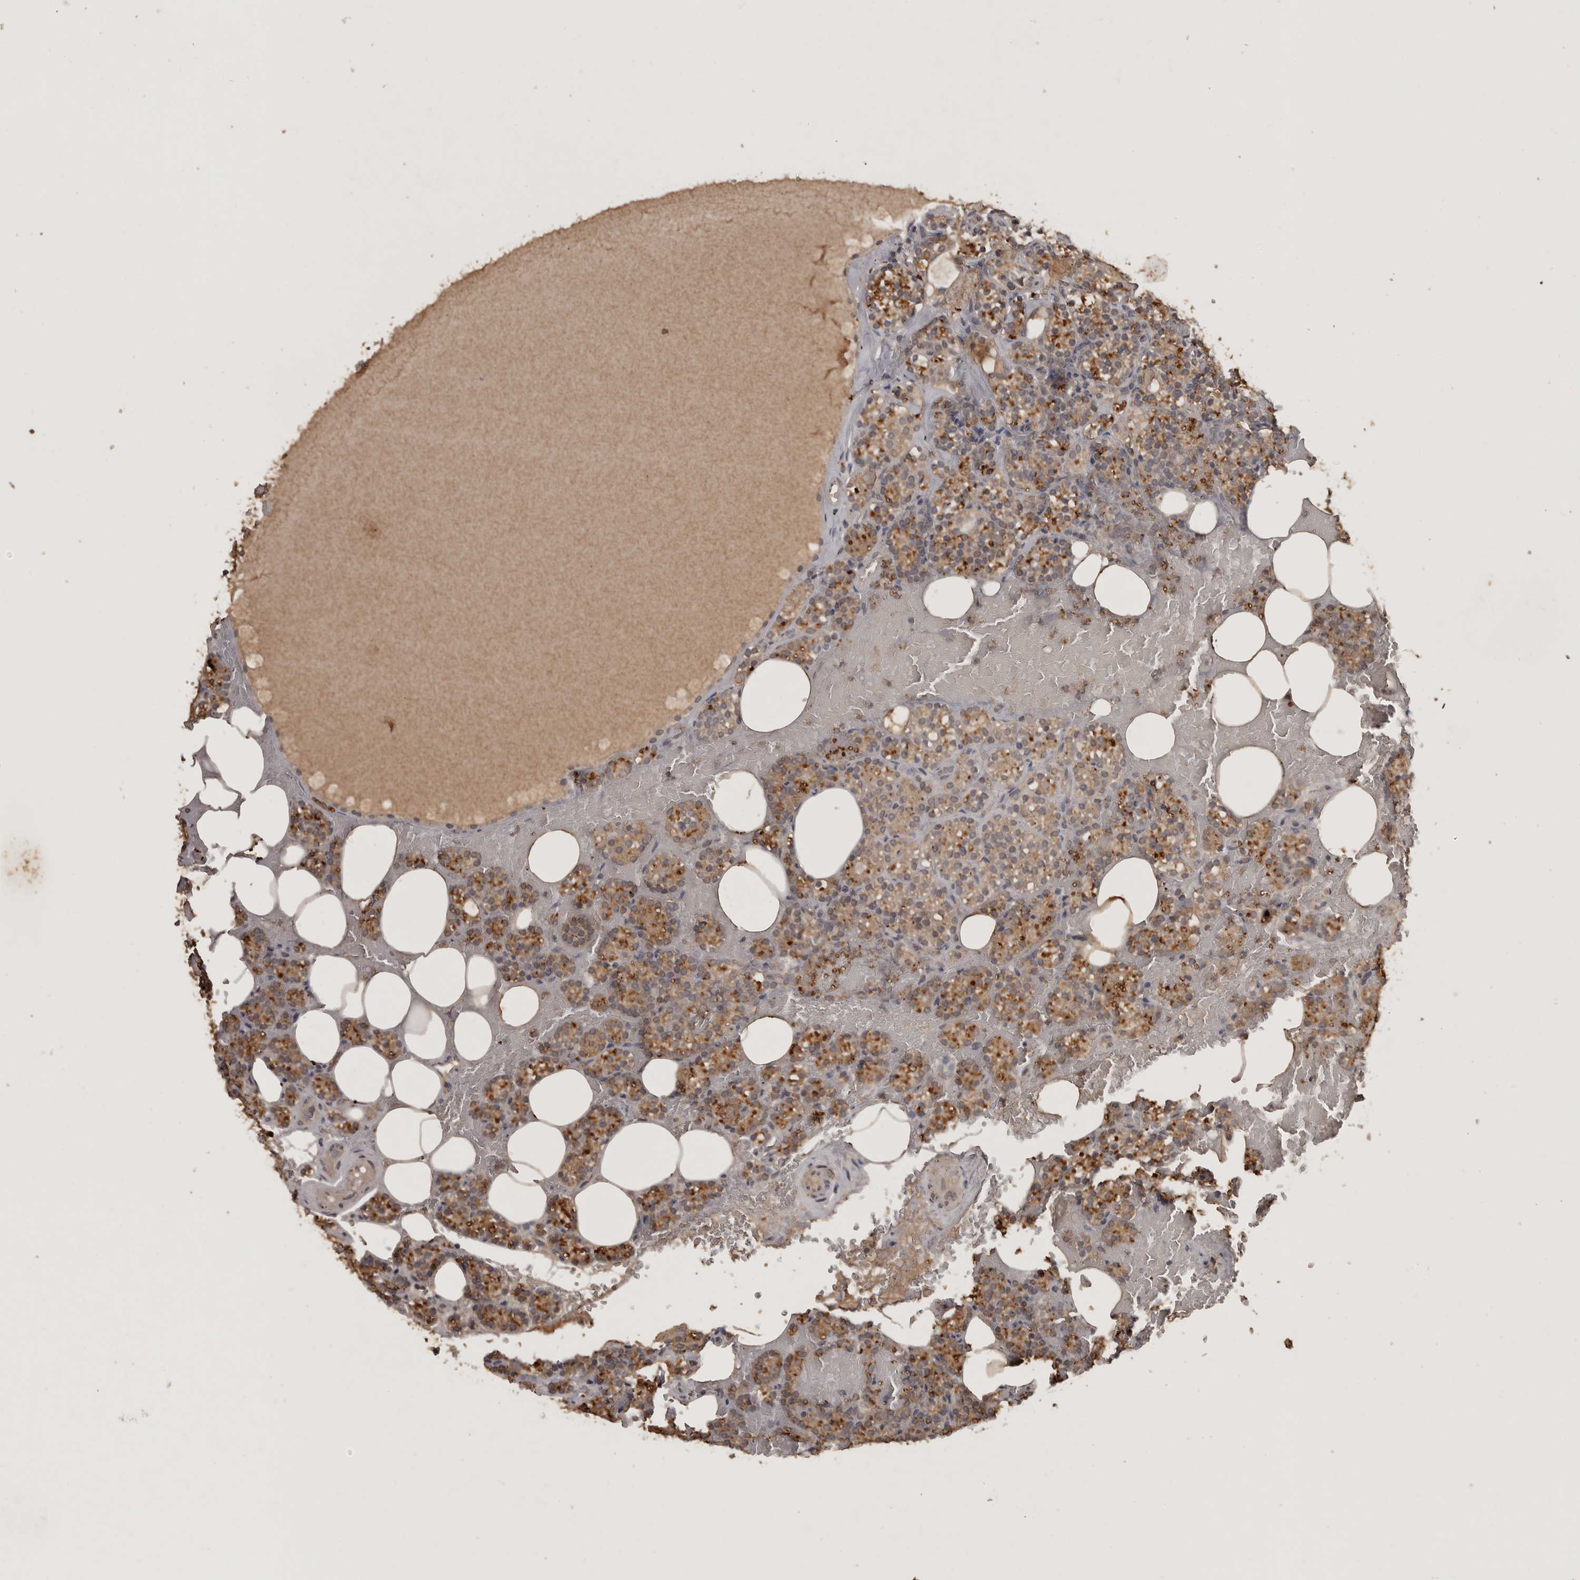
{"staining": {"intensity": "moderate", "quantity": "25%-75%", "location": "cytoplasmic/membranous"}, "tissue": "parathyroid gland", "cell_type": "Glandular cells", "image_type": "normal", "snomed": [{"axis": "morphology", "description": "Normal tissue, NOS"}, {"axis": "topography", "description": "Parathyroid gland"}], "caption": "A histopathology image of parathyroid gland stained for a protein shows moderate cytoplasmic/membranous brown staining in glandular cells.", "gene": "ADAMTS4", "patient": {"sex": "female", "age": 78}}